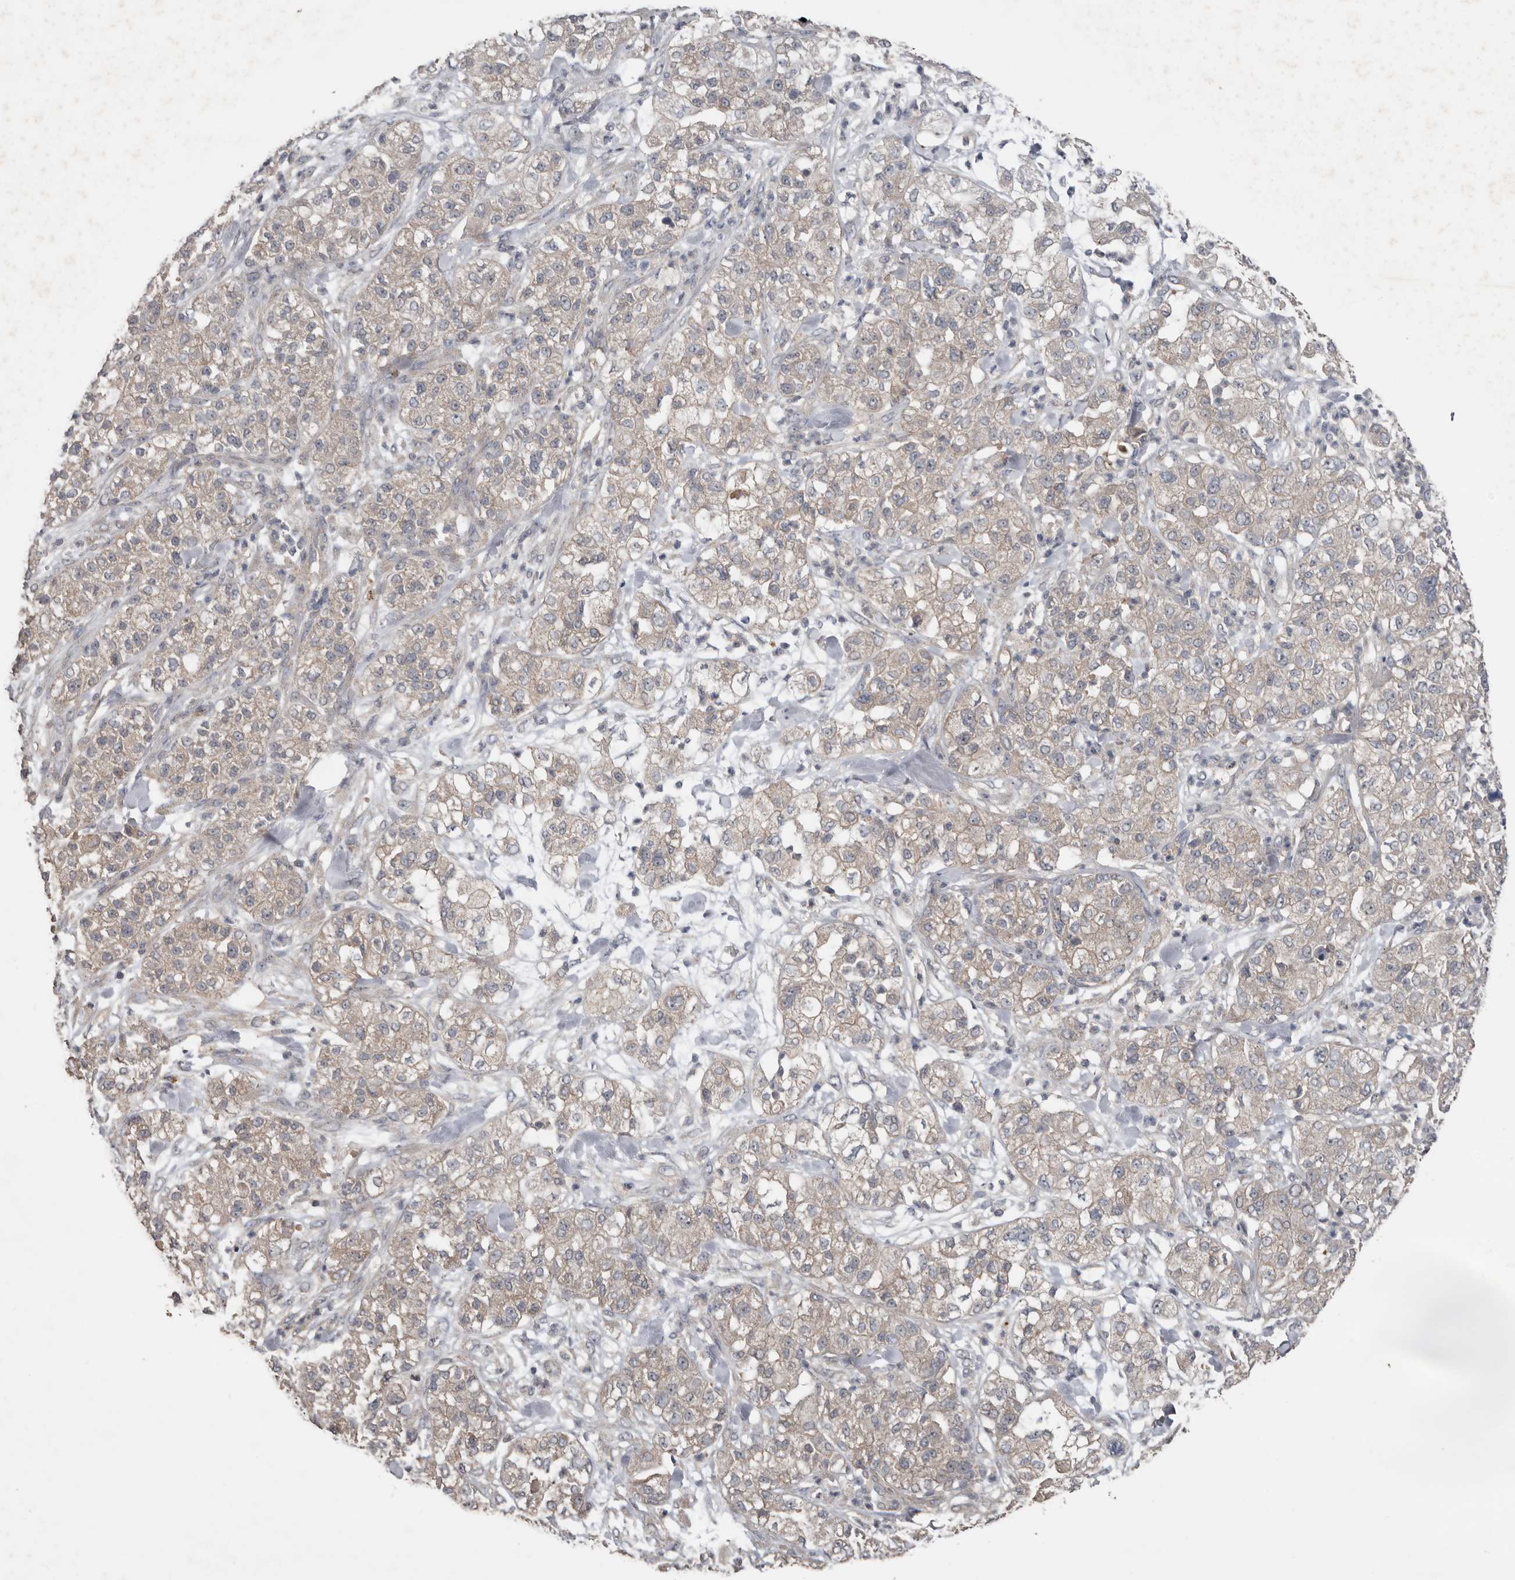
{"staining": {"intensity": "weak", "quantity": "<25%", "location": "cytoplasmic/membranous"}, "tissue": "pancreatic cancer", "cell_type": "Tumor cells", "image_type": "cancer", "snomed": [{"axis": "morphology", "description": "Adenocarcinoma, NOS"}, {"axis": "topography", "description": "Pancreas"}], "caption": "There is no significant expression in tumor cells of pancreatic cancer.", "gene": "HYAL4", "patient": {"sex": "female", "age": 78}}